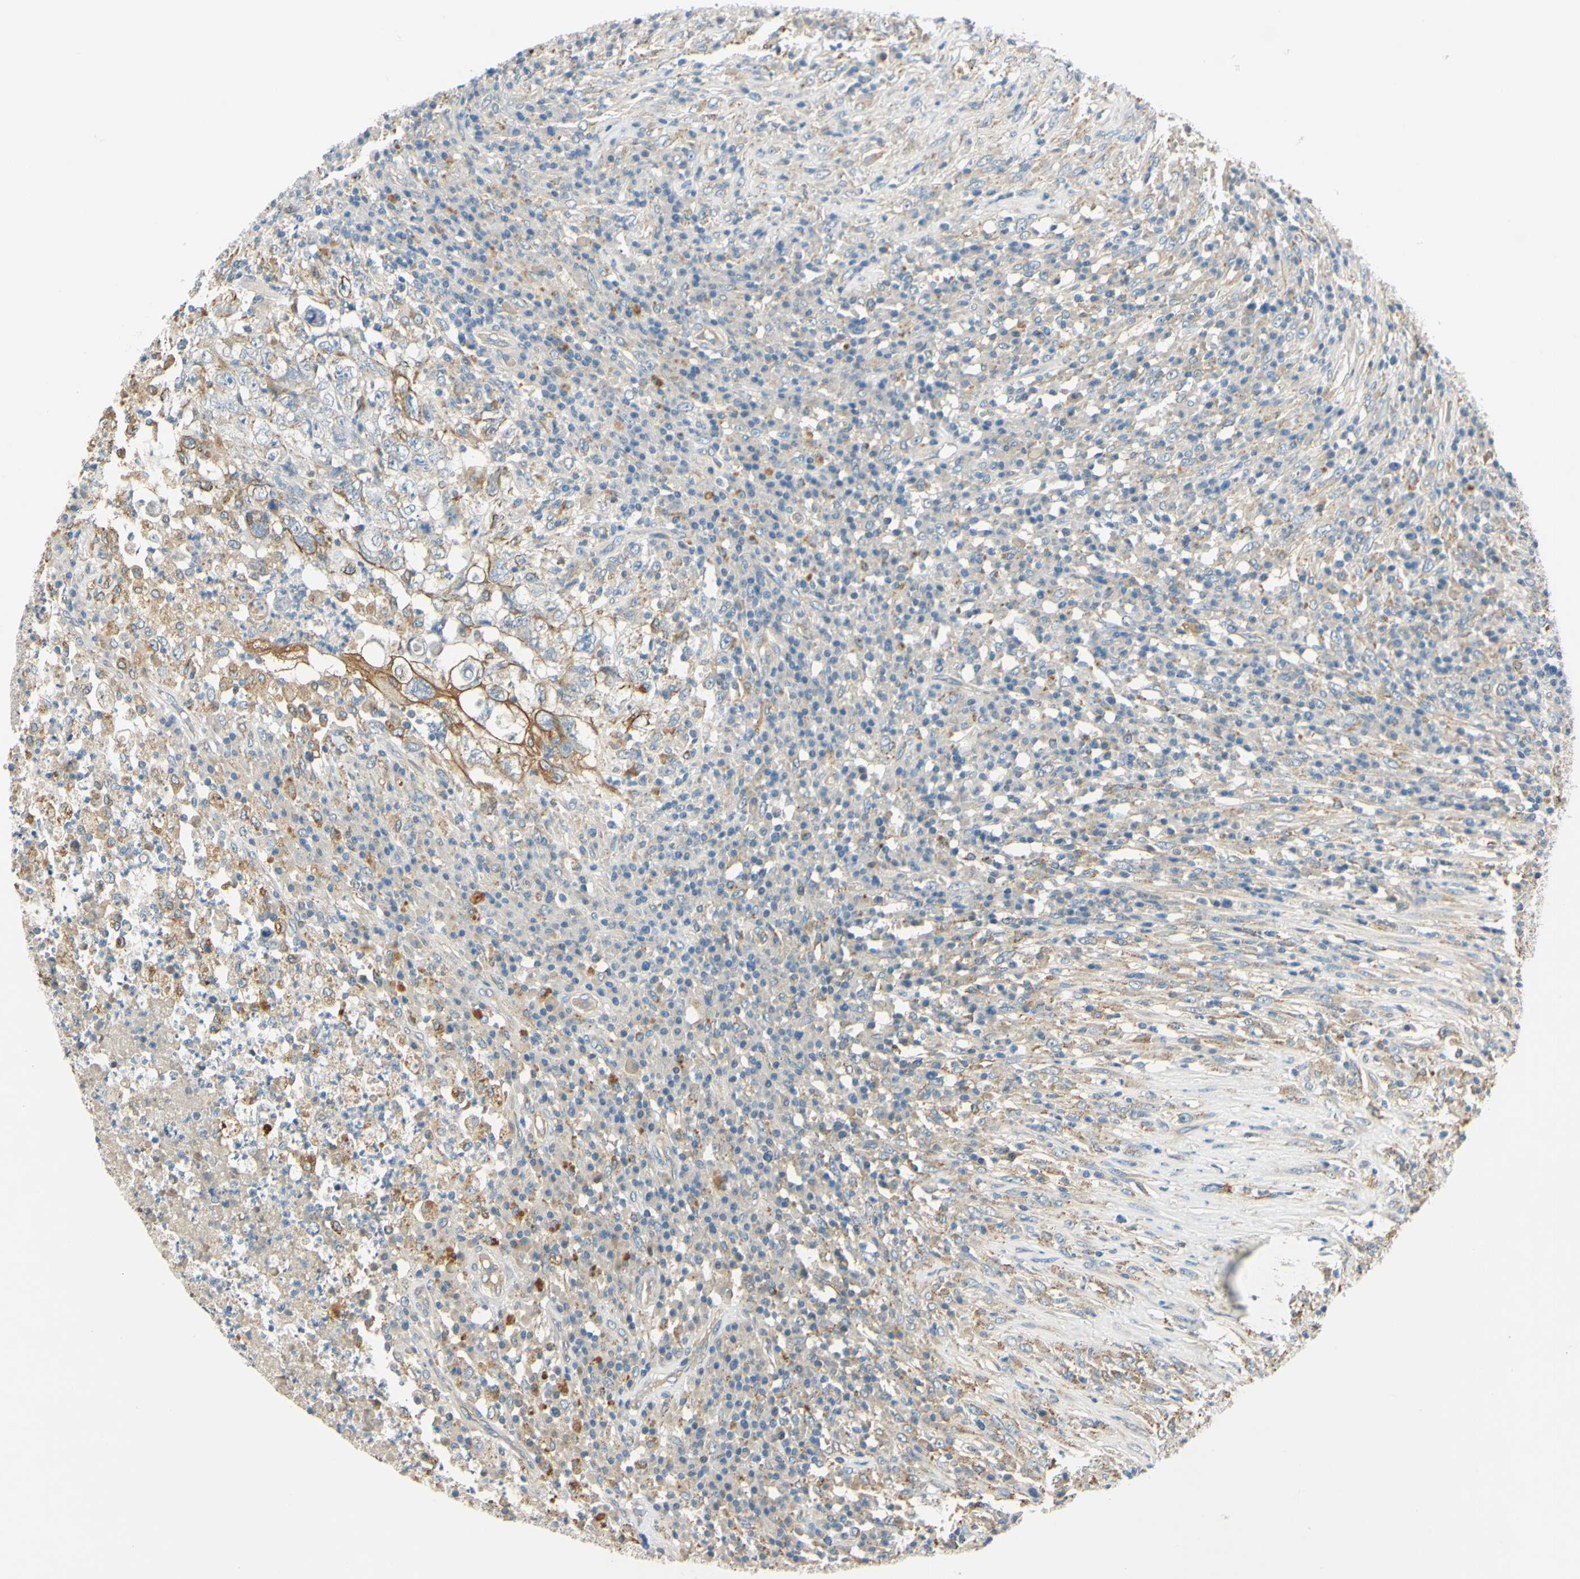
{"staining": {"intensity": "moderate", "quantity": "<25%", "location": "cytoplasmic/membranous"}, "tissue": "testis cancer", "cell_type": "Tumor cells", "image_type": "cancer", "snomed": [{"axis": "morphology", "description": "Necrosis, NOS"}, {"axis": "morphology", "description": "Carcinoma, Embryonal, NOS"}, {"axis": "topography", "description": "Testis"}], "caption": "Immunohistochemical staining of human testis embryonal carcinoma reveals moderate cytoplasmic/membranous protein staining in about <25% of tumor cells. (Brightfield microscopy of DAB IHC at high magnification).", "gene": "LAMA3", "patient": {"sex": "male", "age": 19}}